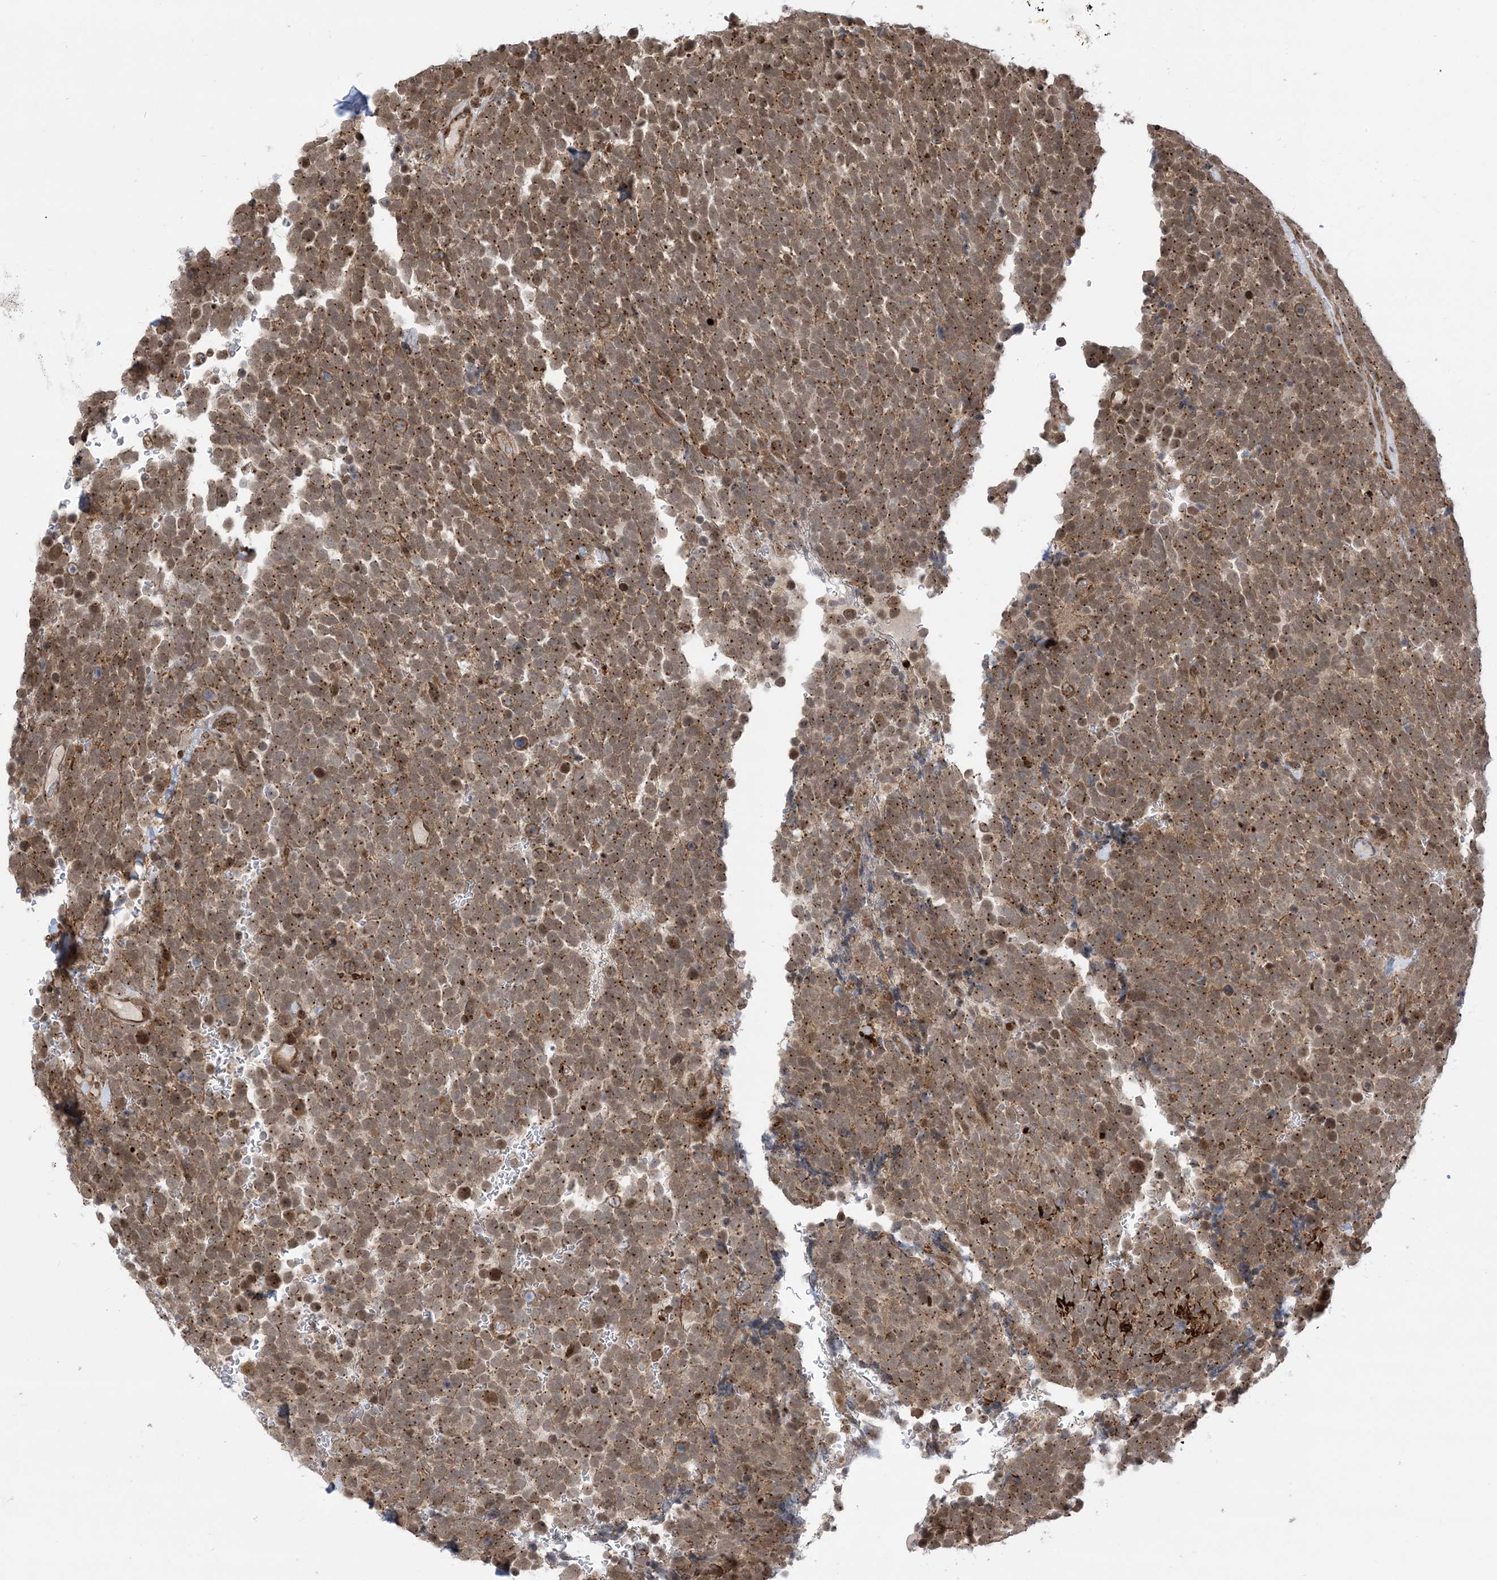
{"staining": {"intensity": "moderate", "quantity": ">75%", "location": "cytoplasmic/membranous"}, "tissue": "urothelial cancer", "cell_type": "Tumor cells", "image_type": "cancer", "snomed": [{"axis": "morphology", "description": "Urothelial carcinoma, High grade"}, {"axis": "topography", "description": "Urinary bladder"}], "caption": "This is a histology image of immunohistochemistry staining of urothelial carcinoma (high-grade), which shows moderate positivity in the cytoplasmic/membranous of tumor cells.", "gene": "CASP4", "patient": {"sex": "female", "age": 82}}